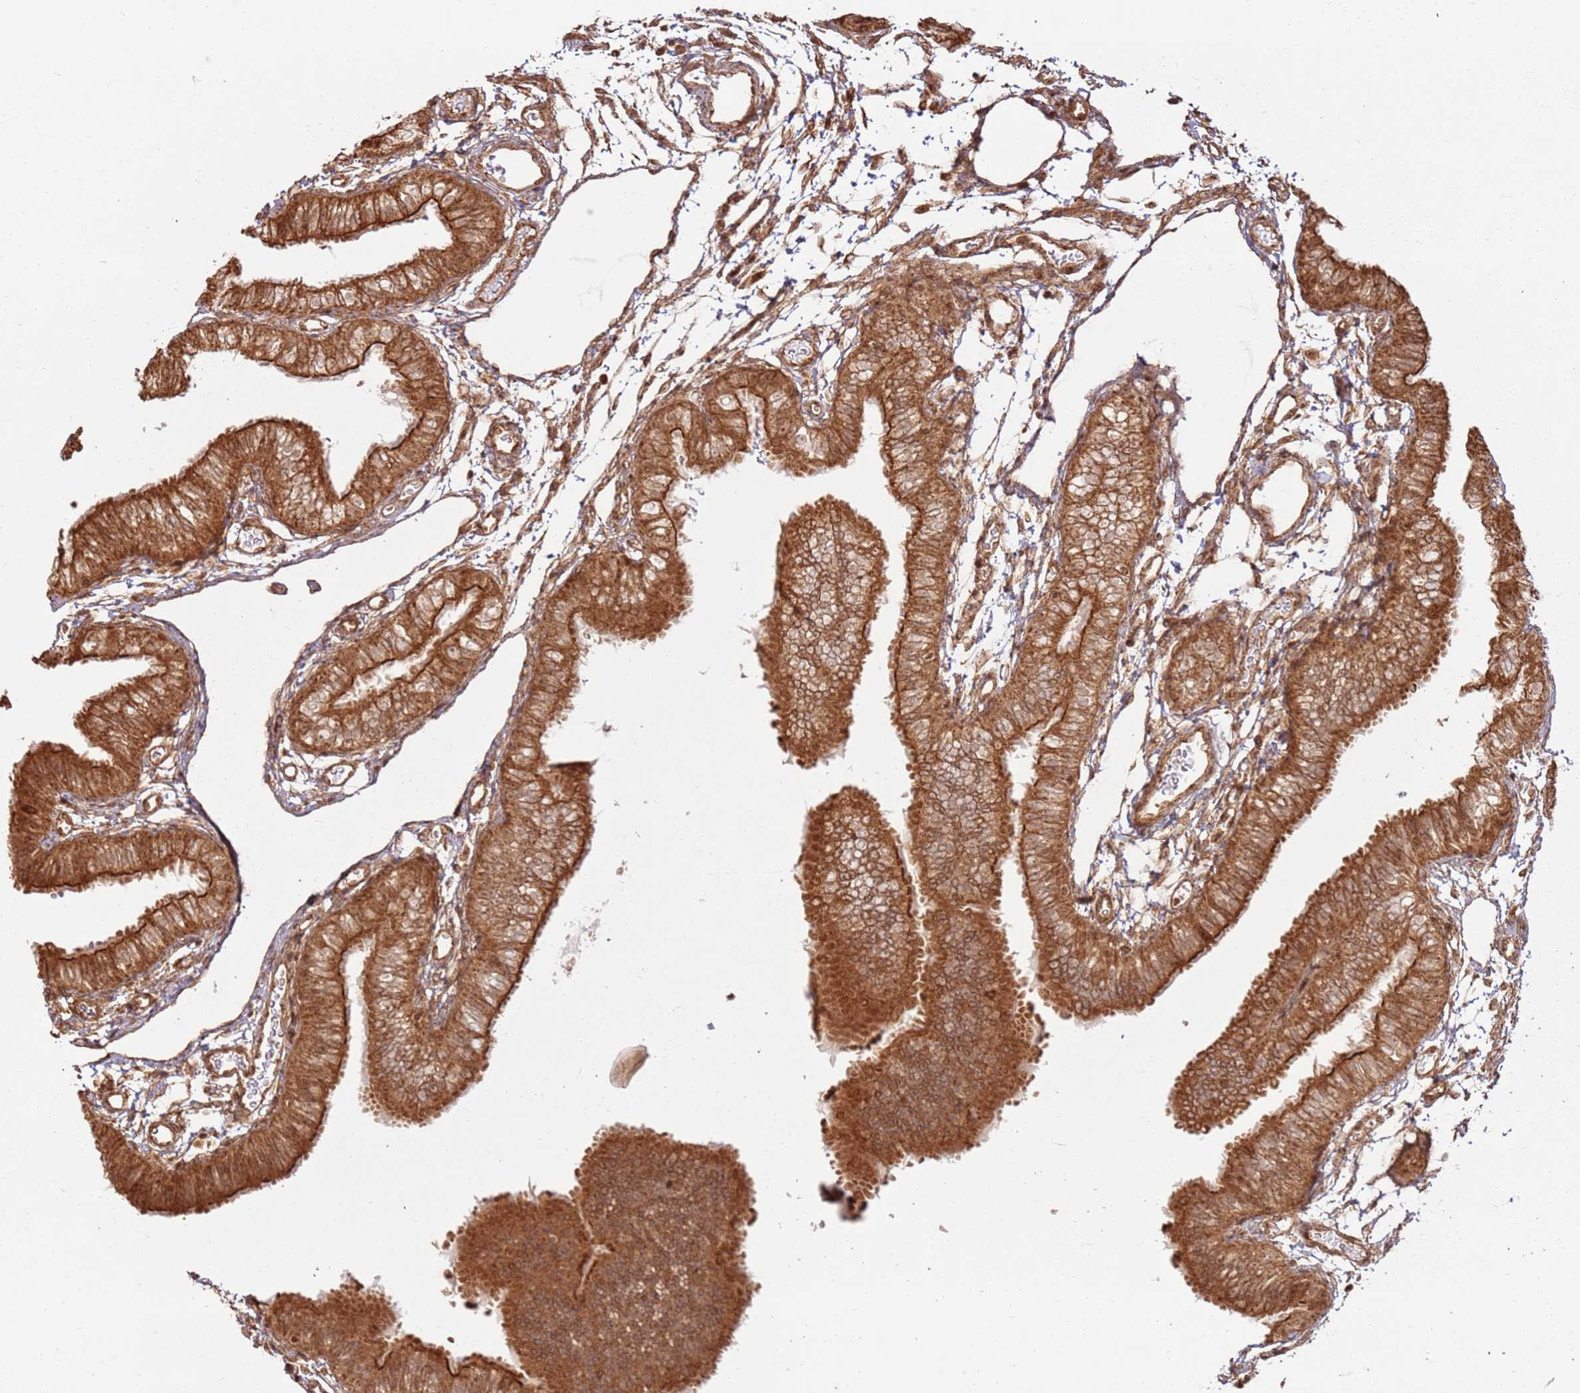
{"staining": {"intensity": "strong", "quantity": ">75%", "location": "cytoplasmic/membranous"}, "tissue": "fallopian tube", "cell_type": "Glandular cells", "image_type": "normal", "snomed": [{"axis": "morphology", "description": "Normal tissue, NOS"}, {"axis": "topography", "description": "Fallopian tube"}], "caption": "Immunohistochemistry (IHC) micrograph of normal fallopian tube: human fallopian tube stained using IHC displays high levels of strong protein expression localized specifically in the cytoplasmic/membranous of glandular cells, appearing as a cytoplasmic/membranous brown color.", "gene": "TBC1D13", "patient": {"sex": "female", "age": 35}}